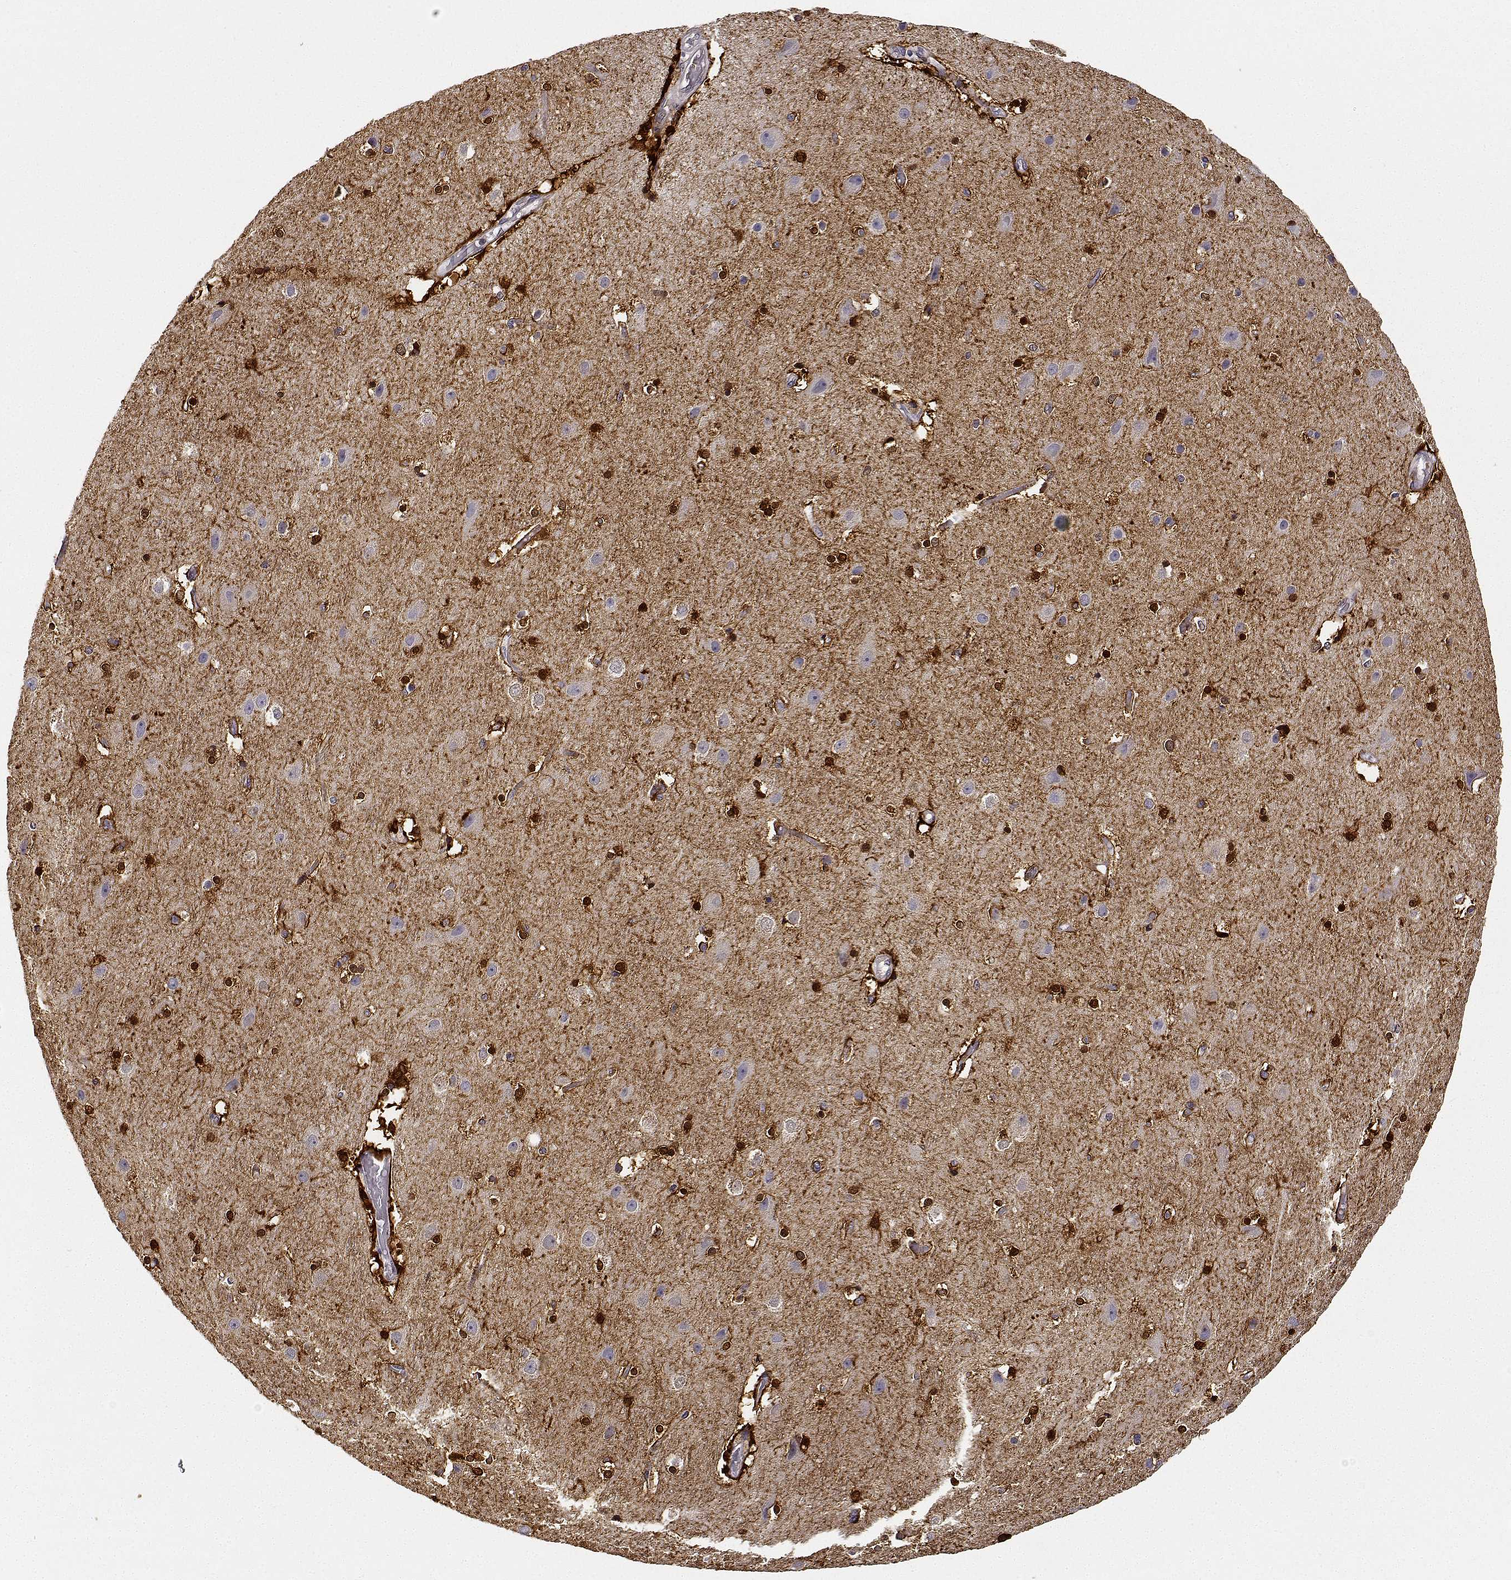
{"staining": {"intensity": "negative", "quantity": "none", "location": "none"}, "tissue": "cerebral cortex", "cell_type": "Endothelial cells", "image_type": "normal", "snomed": [{"axis": "morphology", "description": "Normal tissue, NOS"}, {"axis": "topography", "description": "Cerebral cortex"}], "caption": "Immunohistochemistry (IHC) photomicrograph of normal human cerebral cortex stained for a protein (brown), which reveals no expression in endothelial cells.", "gene": "PHGDH", "patient": {"sex": "female", "age": 52}}